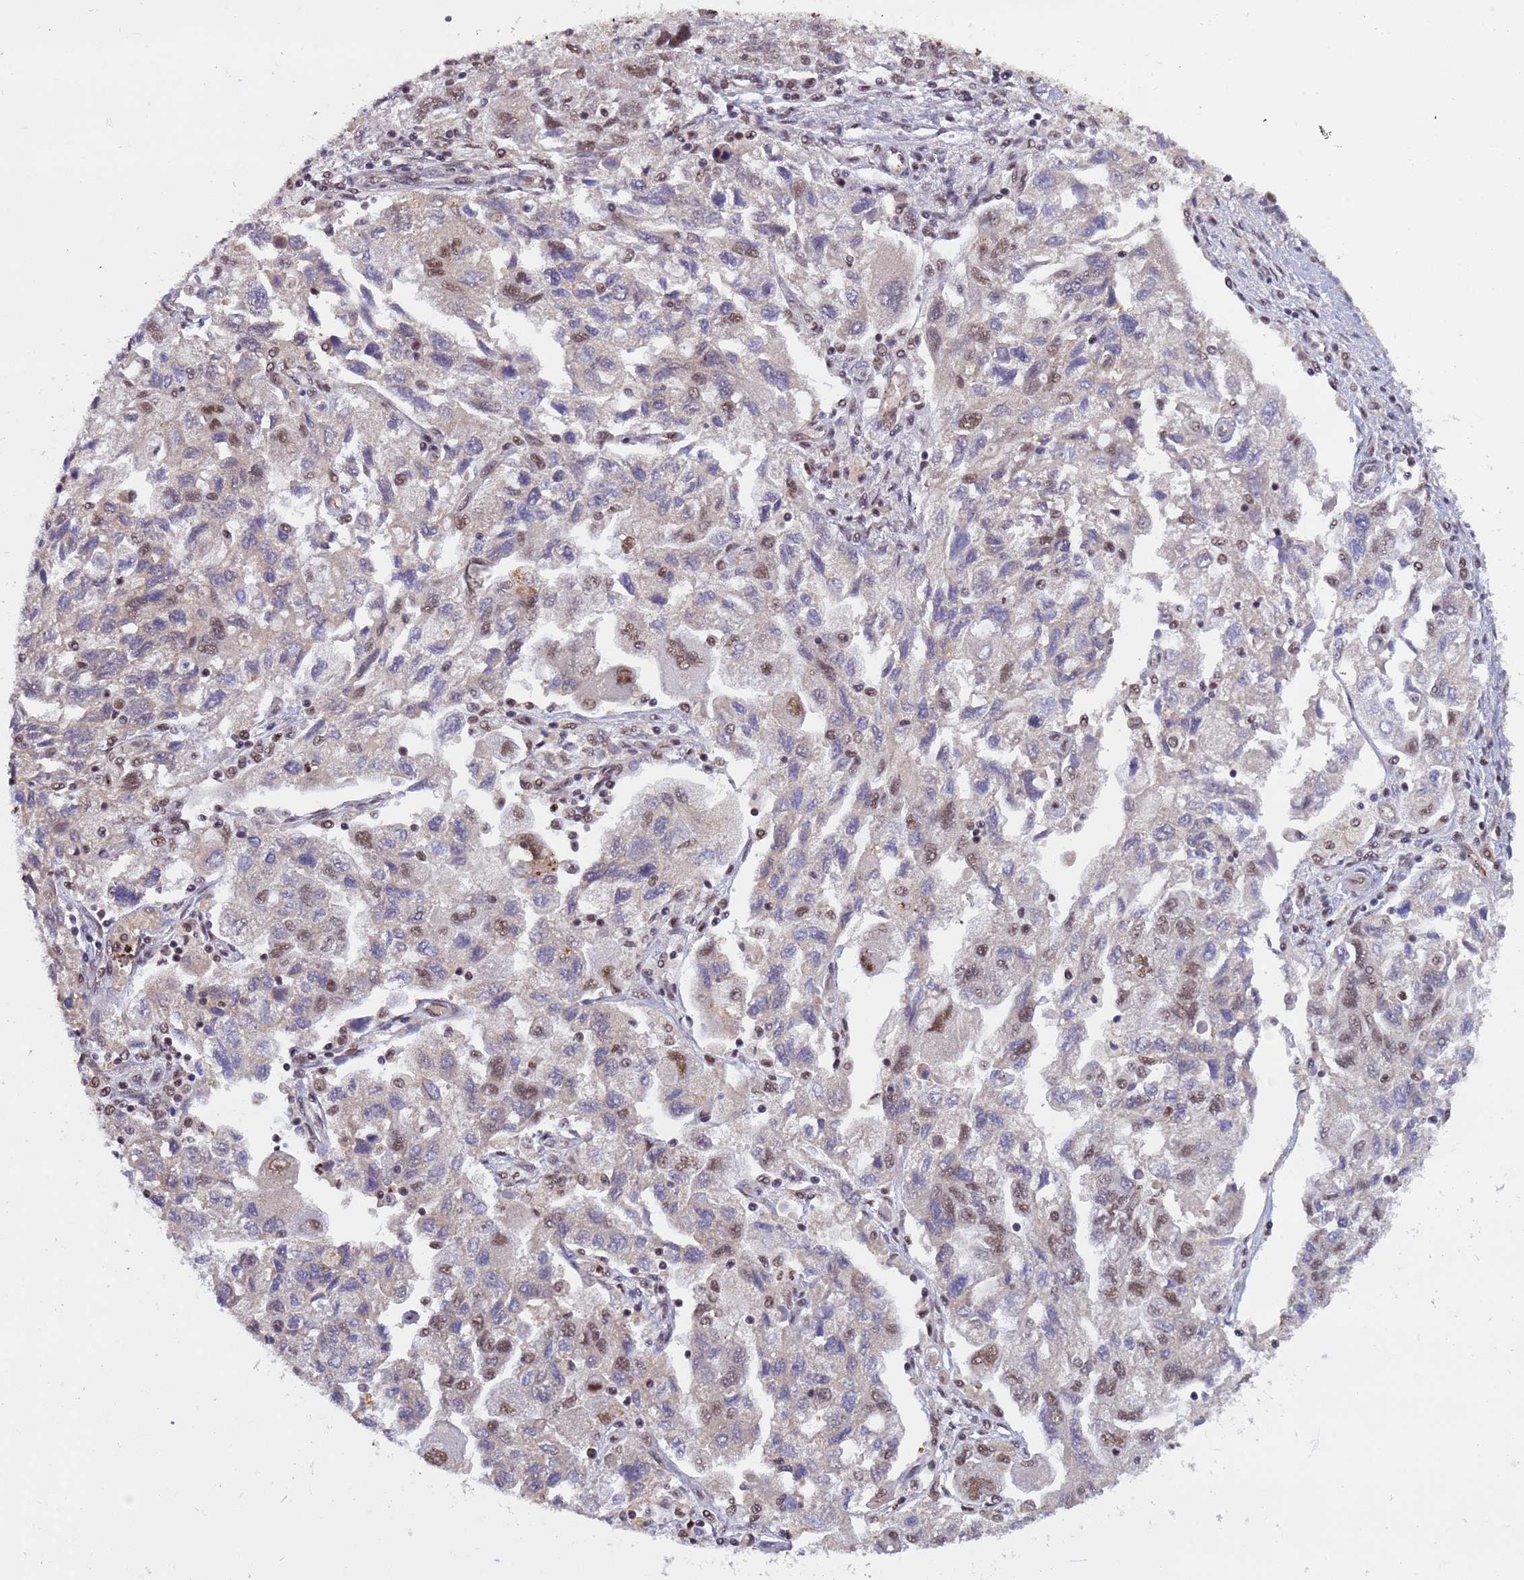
{"staining": {"intensity": "moderate", "quantity": "25%-75%", "location": "nuclear"}, "tissue": "ovarian cancer", "cell_type": "Tumor cells", "image_type": "cancer", "snomed": [{"axis": "morphology", "description": "Carcinoma, NOS"}, {"axis": "morphology", "description": "Cystadenocarcinoma, serous, NOS"}, {"axis": "topography", "description": "Ovary"}], "caption": "This is an image of immunohistochemistry (IHC) staining of carcinoma (ovarian), which shows moderate positivity in the nuclear of tumor cells.", "gene": "SRRT", "patient": {"sex": "female", "age": 69}}